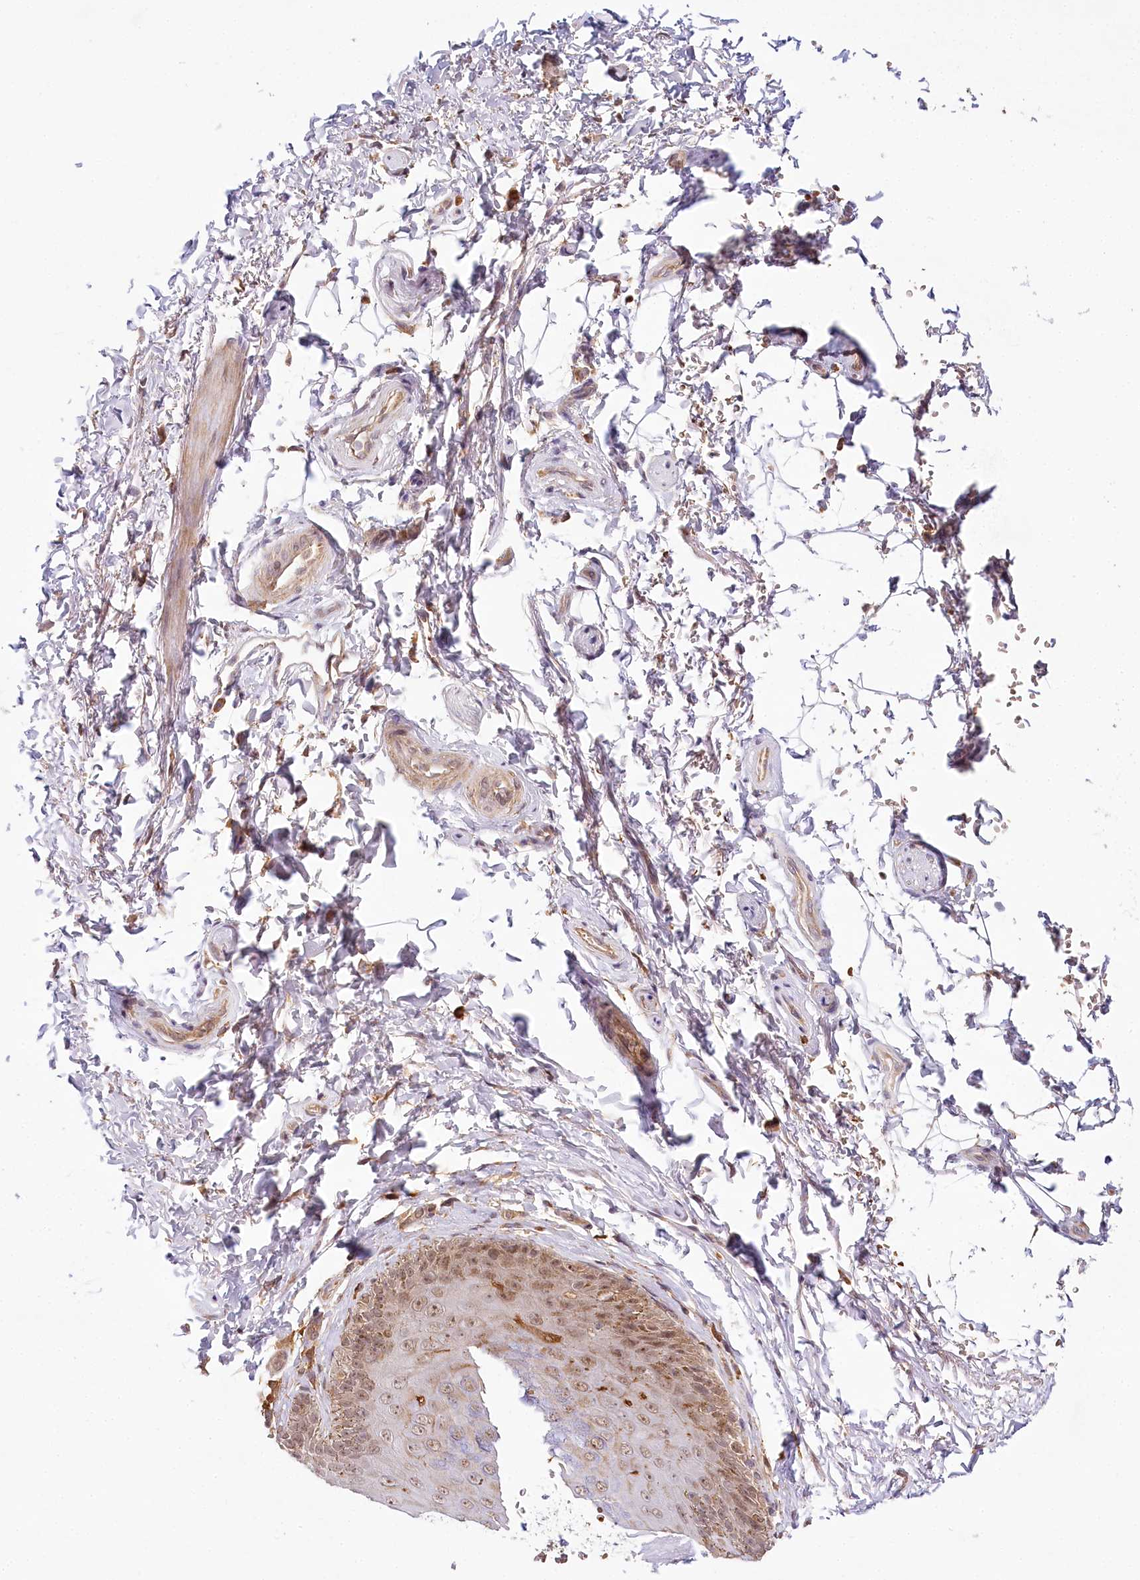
{"staining": {"intensity": "moderate", "quantity": "<25%", "location": "cytoplasmic/membranous,nuclear"}, "tissue": "skin", "cell_type": "Epidermal cells", "image_type": "normal", "snomed": [{"axis": "morphology", "description": "Normal tissue, NOS"}, {"axis": "topography", "description": "Anal"}], "caption": "Skin stained for a protein (brown) exhibits moderate cytoplasmic/membranous,nuclear positive positivity in about <25% of epidermal cells.", "gene": "TUBGCP2", "patient": {"sex": "male", "age": 44}}